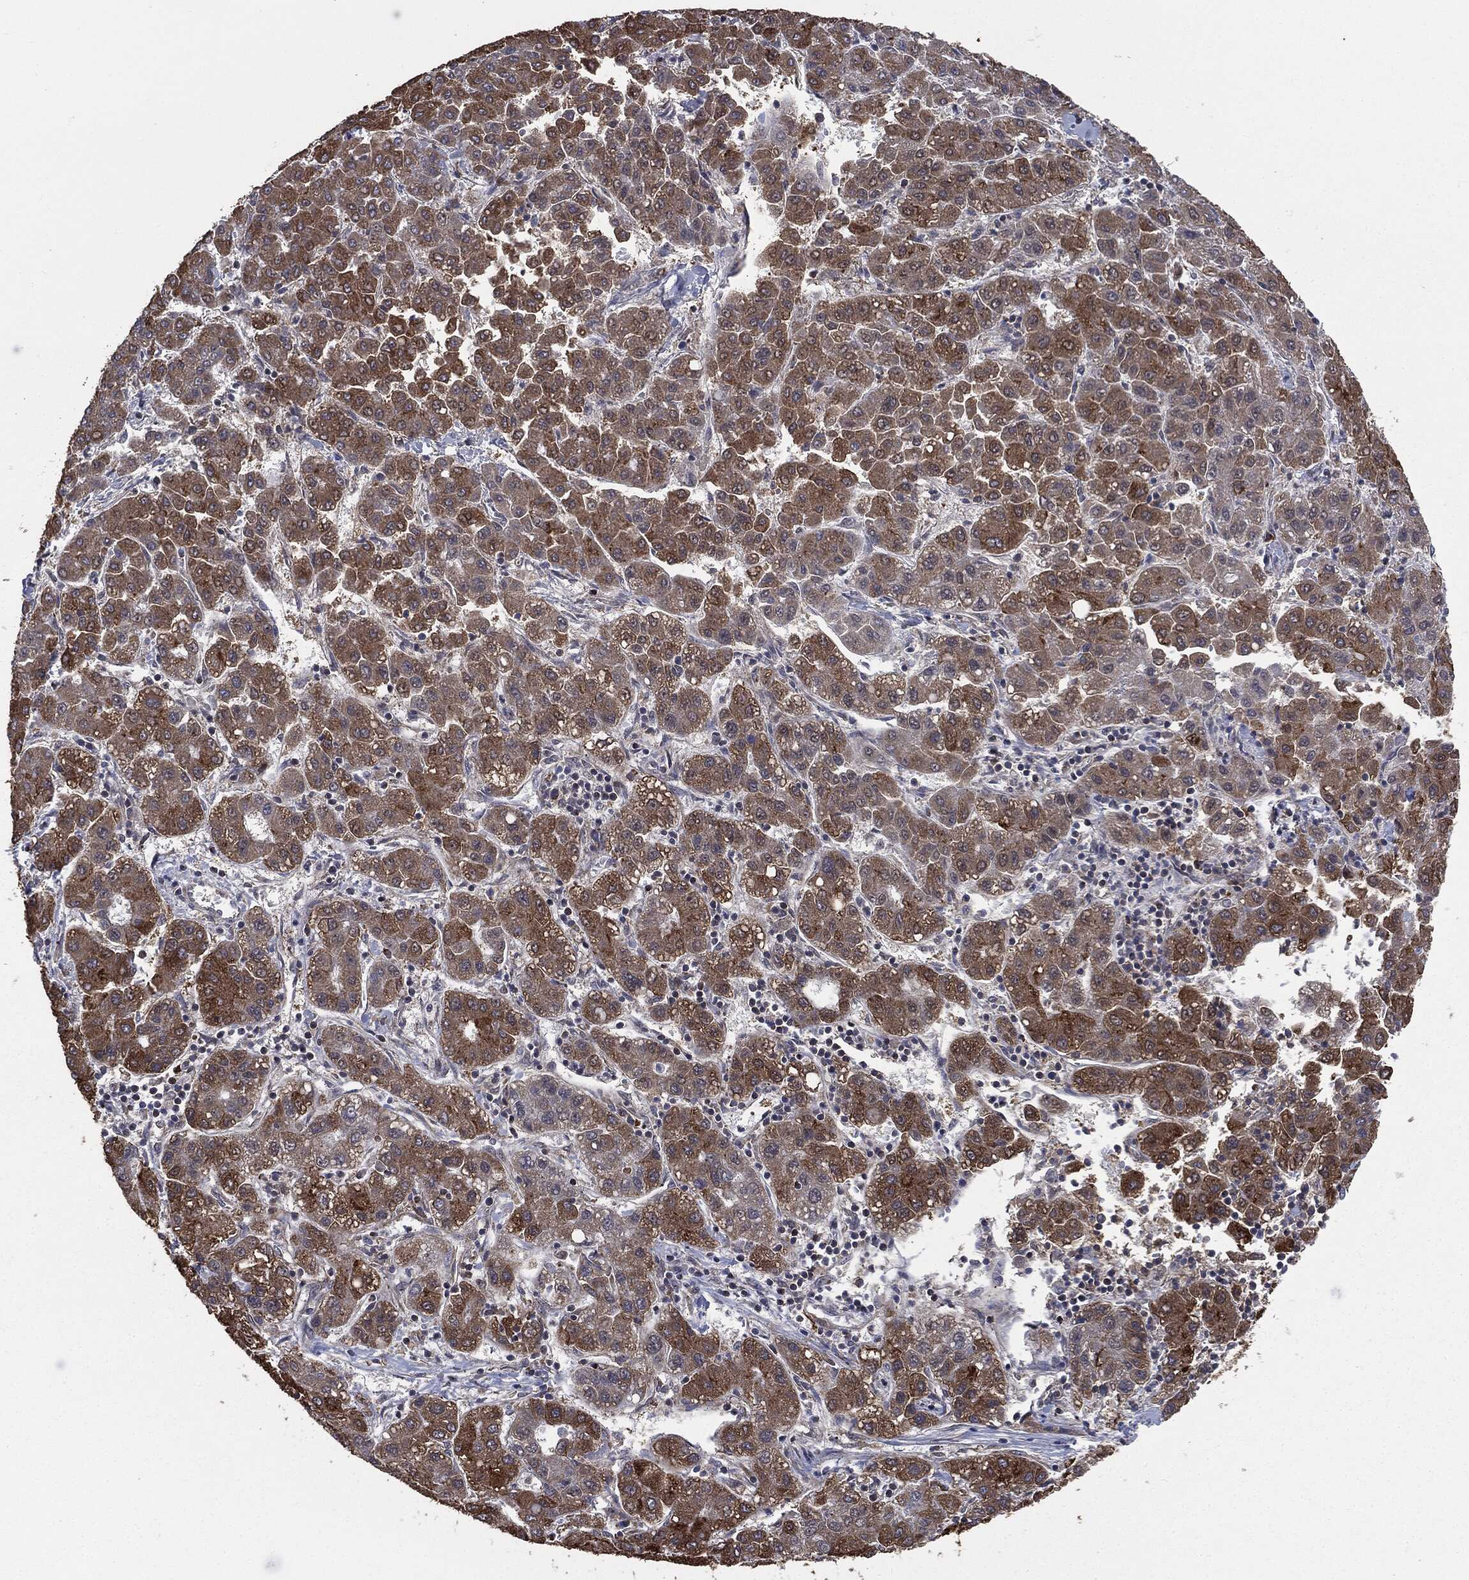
{"staining": {"intensity": "moderate", "quantity": ">75%", "location": "cytoplasmic/membranous"}, "tissue": "liver cancer", "cell_type": "Tumor cells", "image_type": "cancer", "snomed": [{"axis": "morphology", "description": "Carcinoma, Hepatocellular, NOS"}, {"axis": "topography", "description": "Liver"}], "caption": "Moderate cytoplasmic/membranous protein expression is seen in about >75% of tumor cells in liver cancer.", "gene": "TRMT1L", "patient": {"sex": "male", "age": 65}}